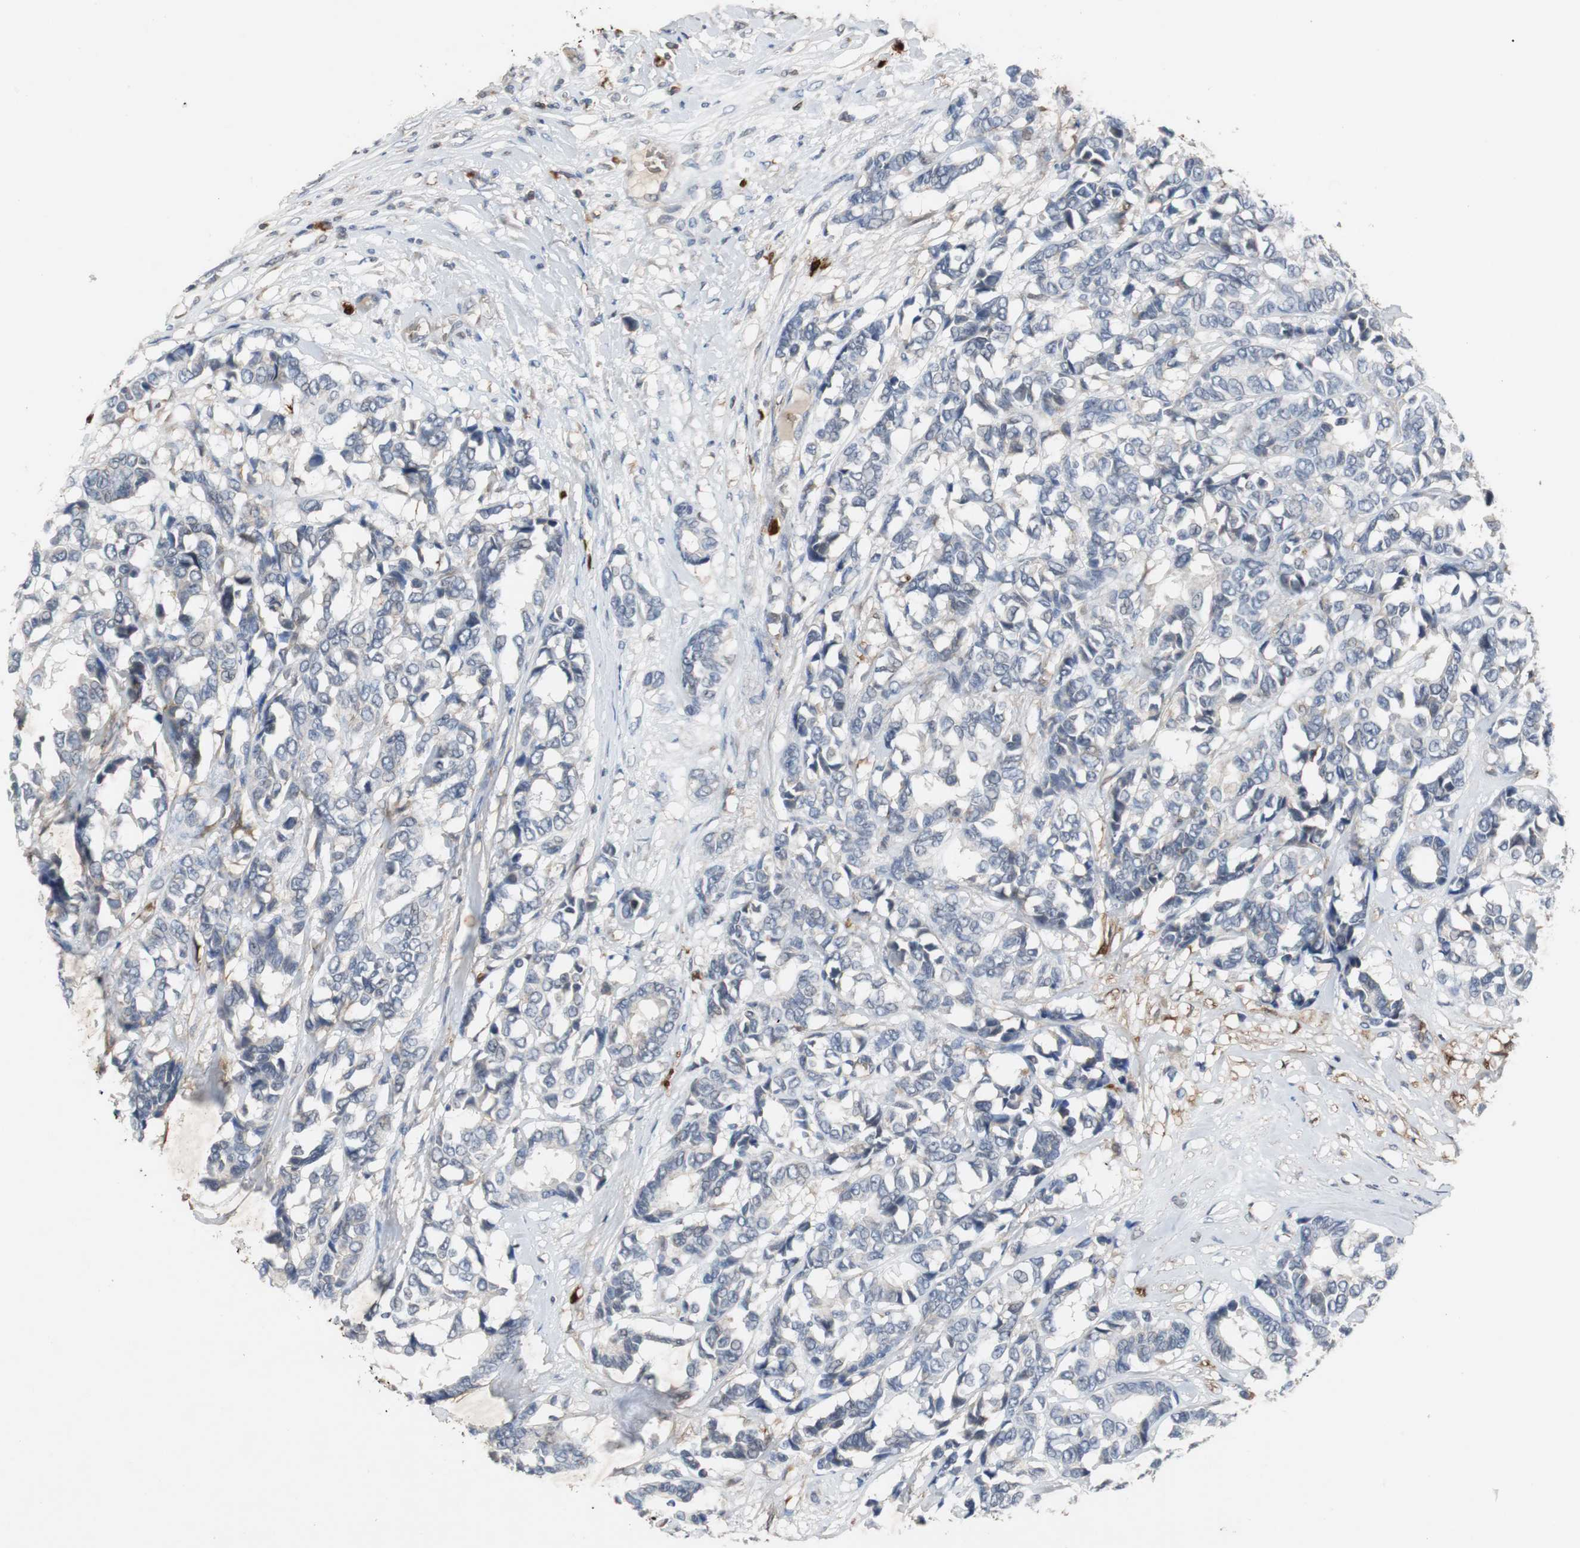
{"staining": {"intensity": "negative", "quantity": "none", "location": "none"}, "tissue": "breast cancer", "cell_type": "Tumor cells", "image_type": "cancer", "snomed": [{"axis": "morphology", "description": "Duct carcinoma"}, {"axis": "topography", "description": "Breast"}], "caption": "A high-resolution histopathology image shows immunohistochemistry (IHC) staining of breast cancer, which displays no significant positivity in tumor cells.", "gene": "CALB2", "patient": {"sex": "female", "age": 87}}